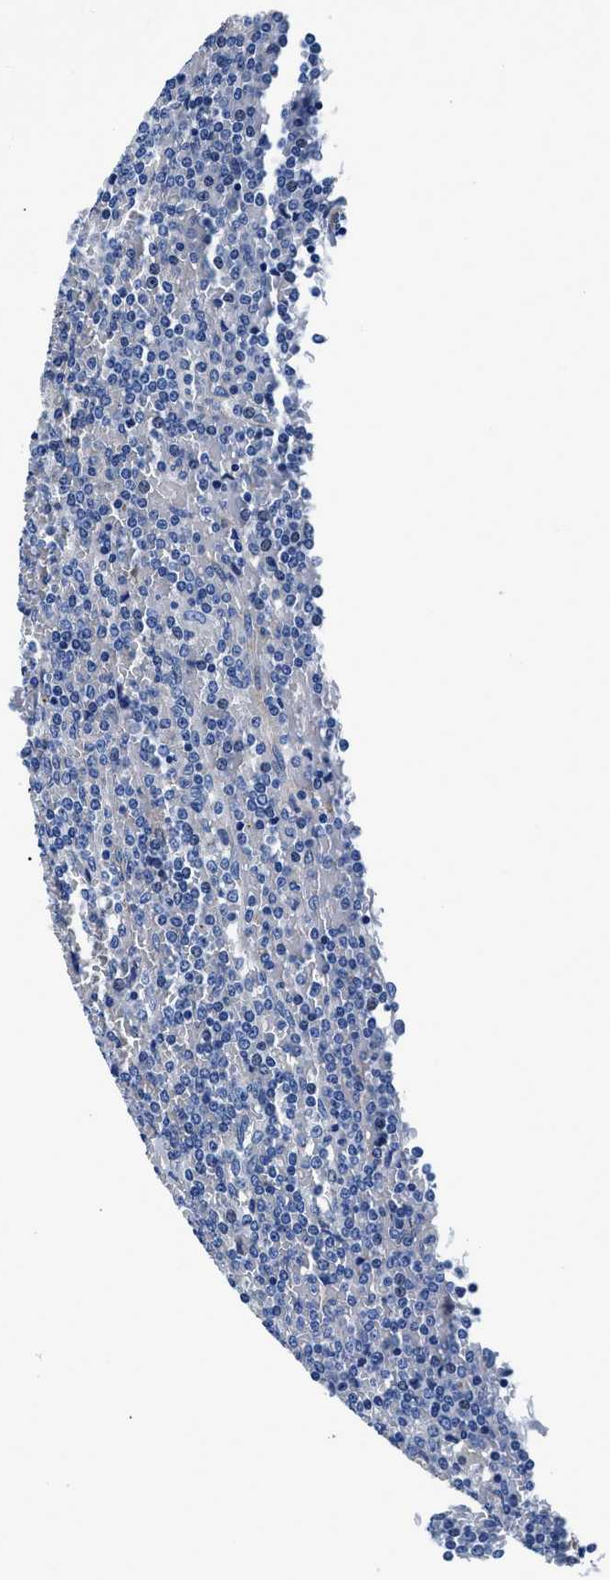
{"staining": {"intensity": "negative", "quantity": "none", "location": "none"}, "tissue": "lymphoma", "cell_type": "Tumor cells", "image_type": "cancer", "snomed": [{"axis": "morphology", "description": "Malignant lymphoma, non-Hodgkin's type, Low grade"}, {"axis": "topography", "description": "Spleen"}], "caption": "IHC micrograph of neoplastic tissue: human lymphoma stained with DAB (3,3'-diaminobenzidine) reveals no significant protein expression in tumor cells.", "gene": "DAG1", "patient": {"sex": "female", "age": 19}}